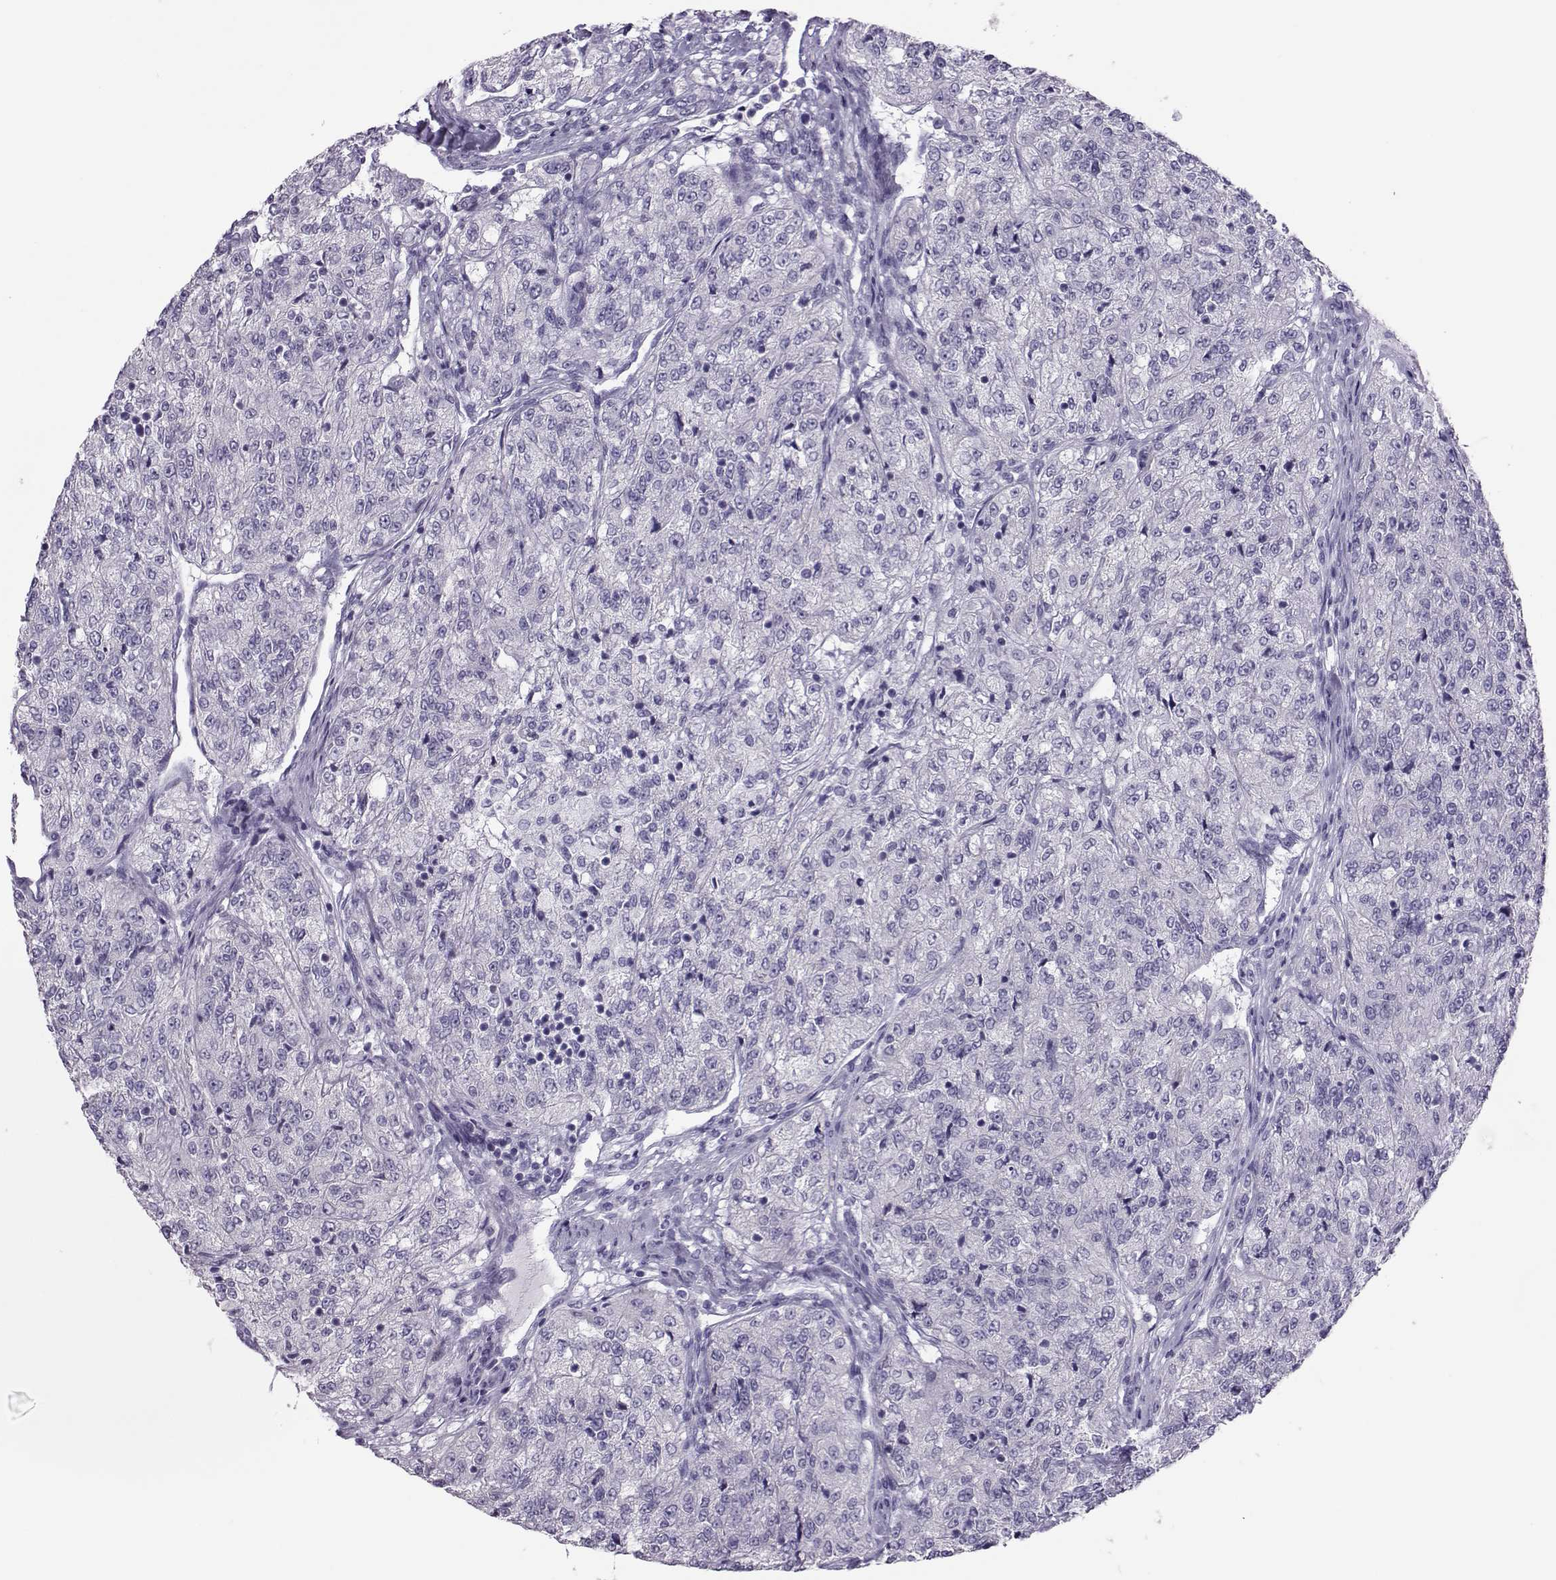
{"staining": {"intensity": "negative", "quantity": "none", "location": "none"}, "tissue": "renal cancer", "cell_type": "Tumor cells", "image_type": "cancer", "snomed": [{"axis": "morphology", "description": "Adenocarcinoma, NOS"}, {"axis": "topography", "description": "Kidney"}], "caption": "High power microscopy histopathology image of an immunohistochemistry (IHC) micrograph of renal adenocarcinoma, revealing no significant positivity in tumor cells. The staining was performed using DAB (3,3'-diaminobenzidine) to visualize the protein expression in brown, while the nuclei were stained in blue with hematoxylin (Magnification: 20x).", "gene": "TRPM7", "patient": {"sex": "female", "age": 63}}